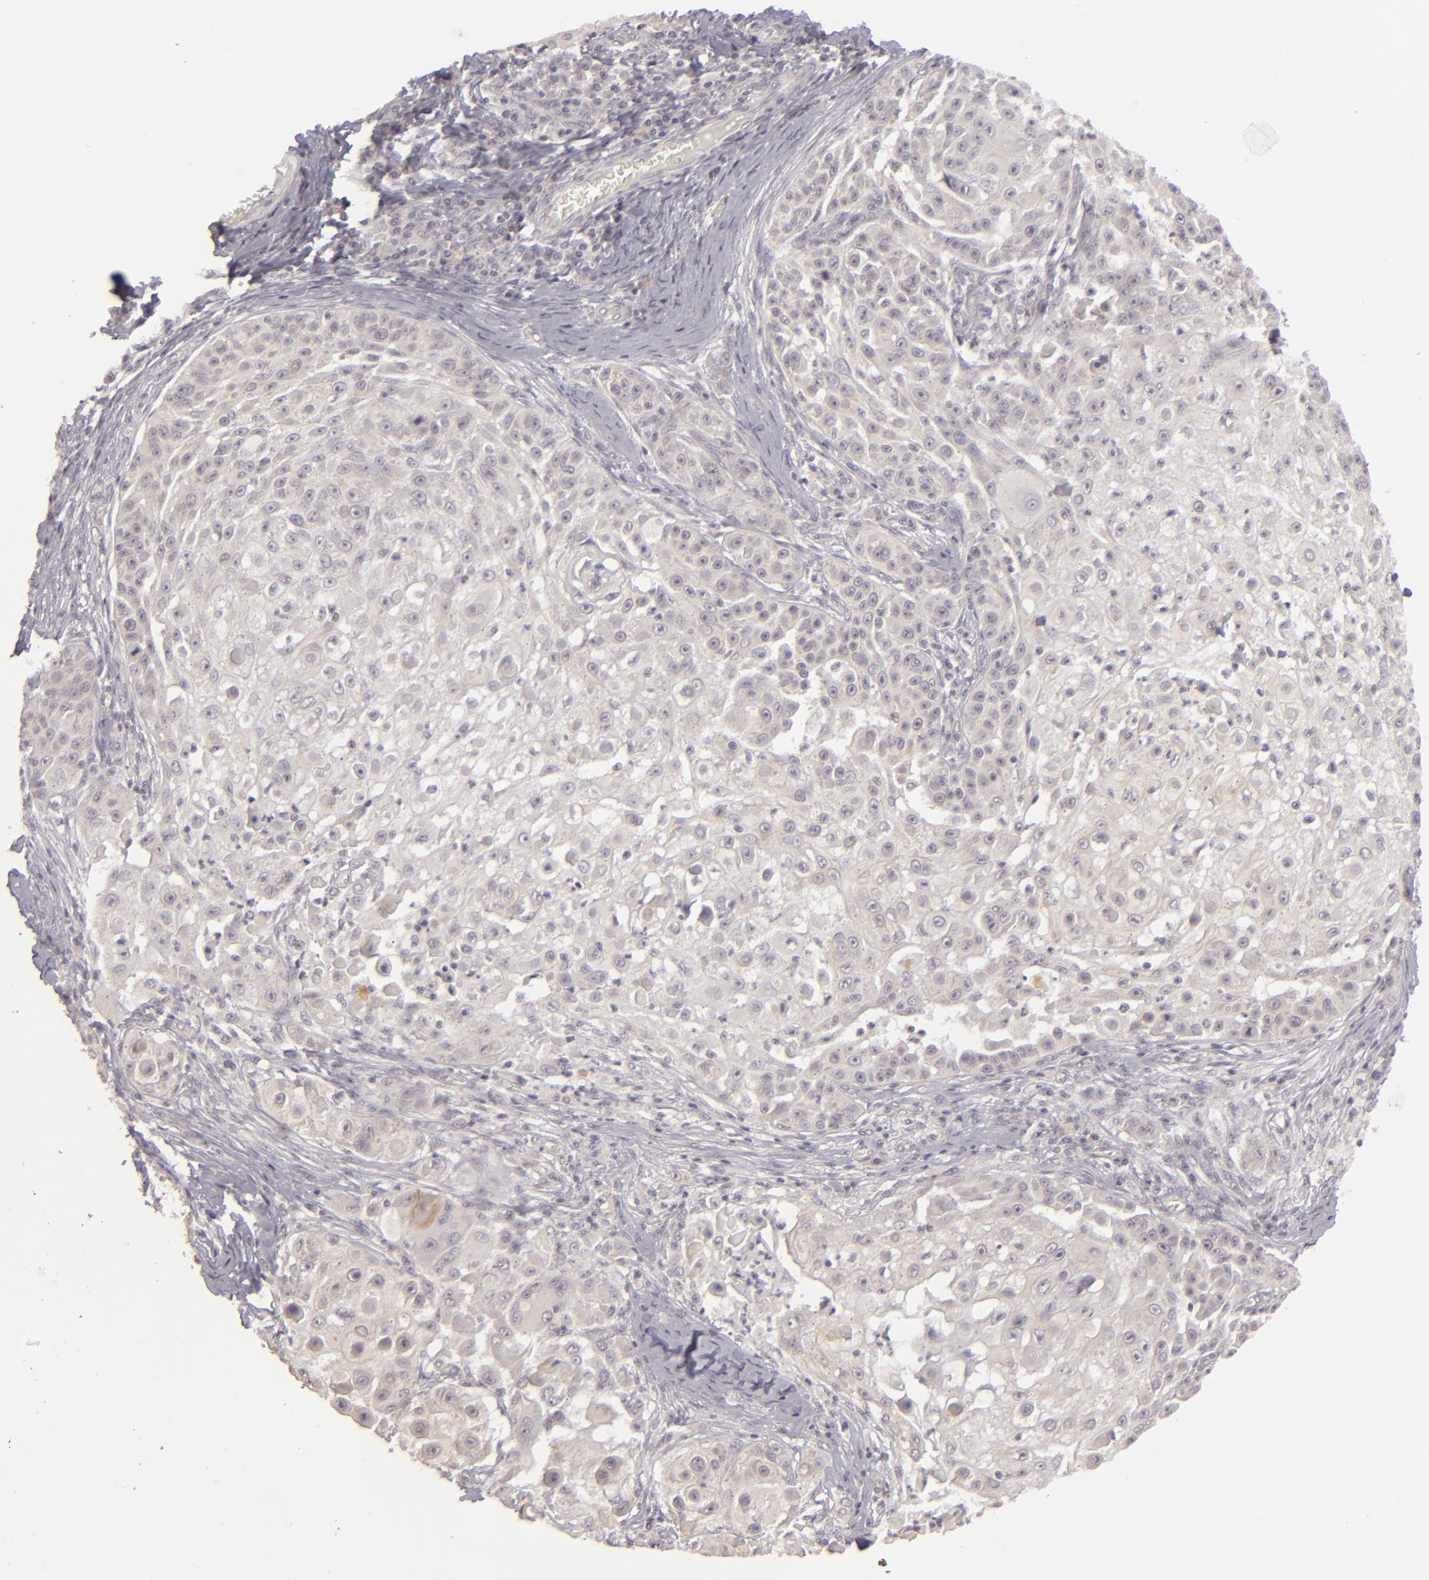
{"staining": {"intensity": "negative", "quantity": "none", "location": "none"}, "tissue": "skin cancer", "cell_type": "Tumor cells", "image_type": "cancer", "snomed": [{"axis": "morphology", "description": "Squamous cell carcinoma, NOS"}, {"axis": "topography", "description": "Skin"}], "caption": "High magnification brightfield microscopy of squamous cell carcinoma (skin) stained with DAB (brown) and counterstained with hematoxylin (blue): tumor cells show no significant expression.", "gene": "DLG3", "patient": {"sex": "female", "age": 57}}